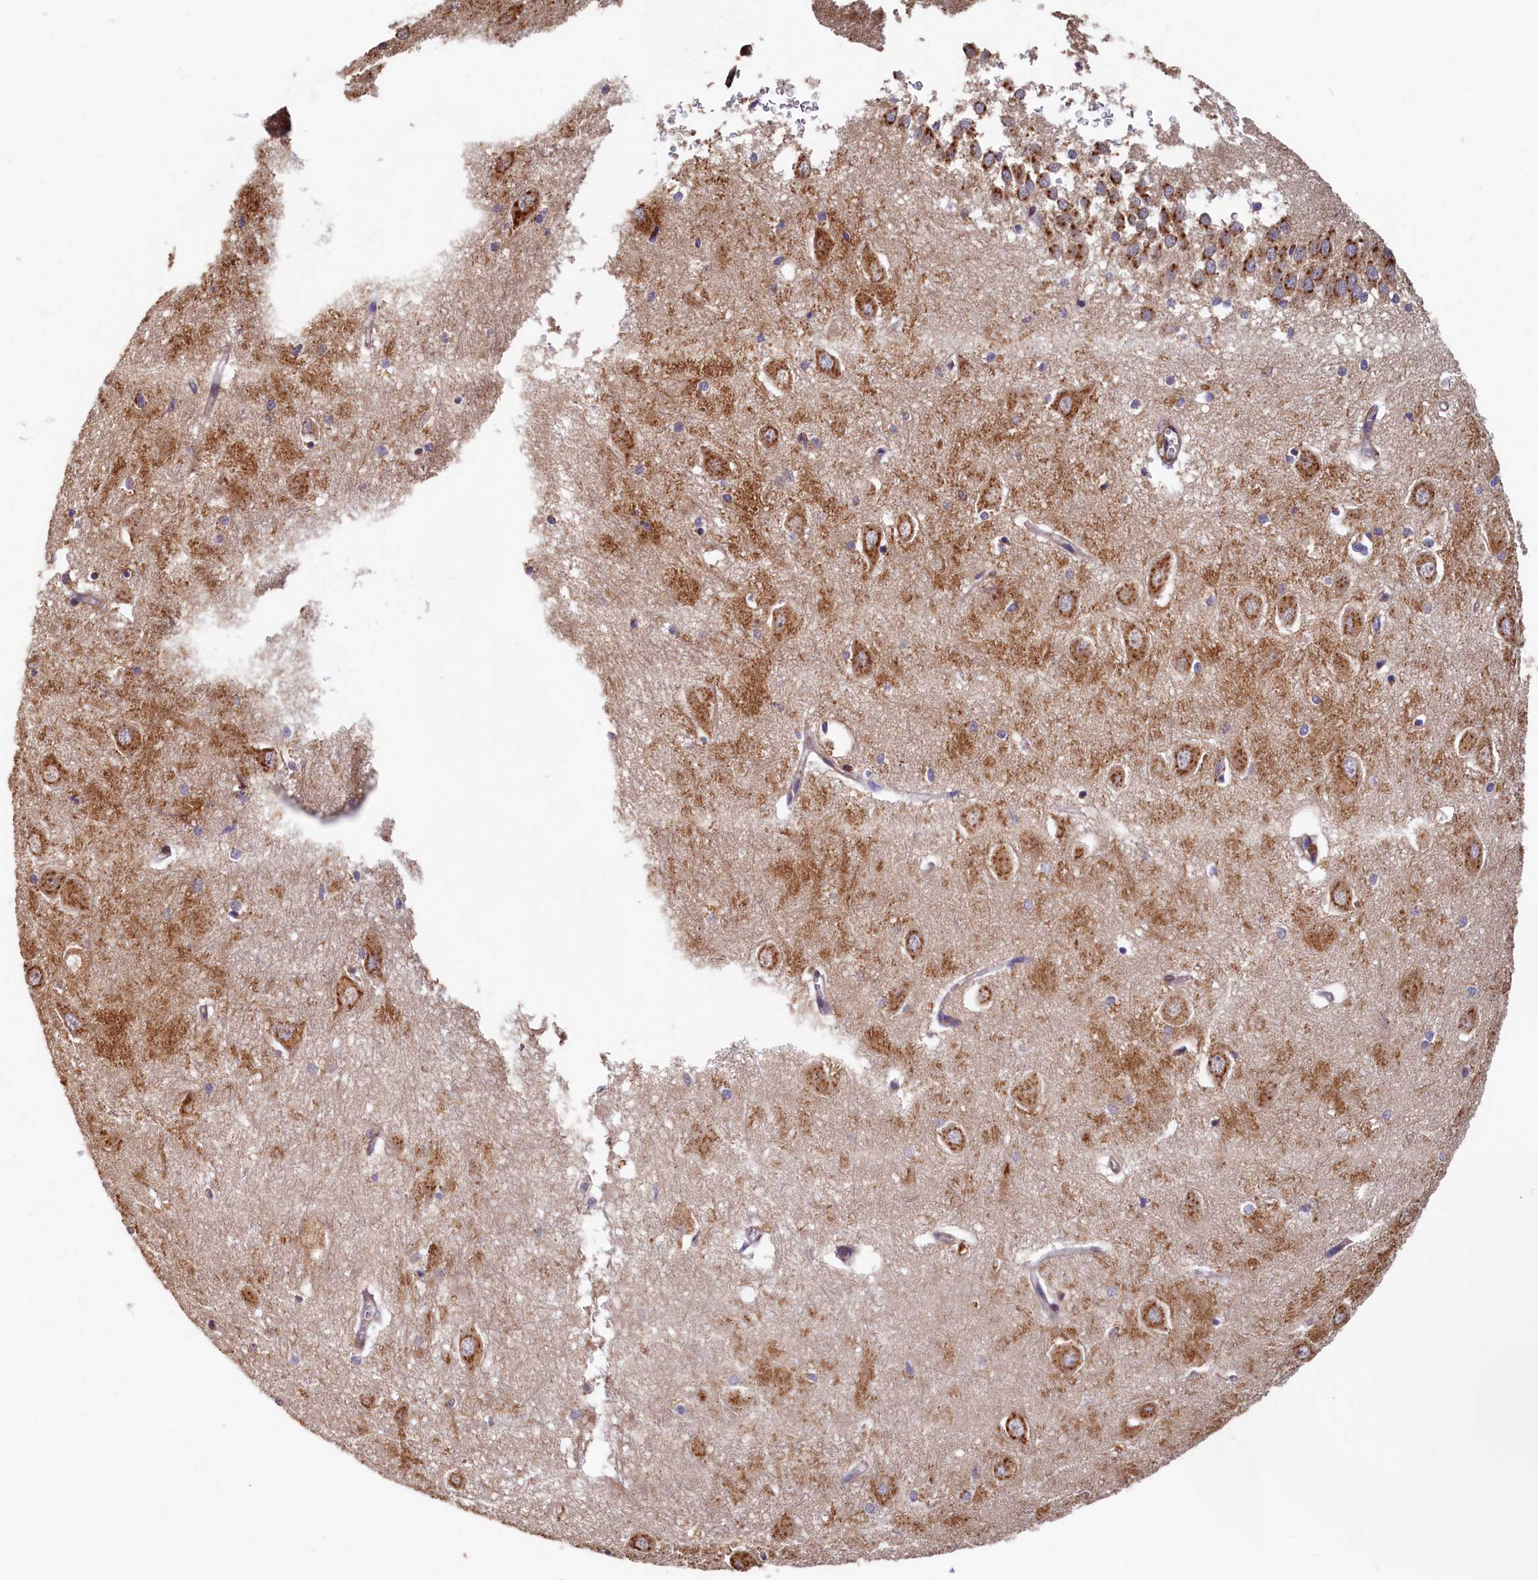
{"staining": {"intensity": "weak", "quantity": "25%-75%", "location": "cytoplasmic/membranous"}, "tissue": "hippocampus", "cell_type": "Glial cells", "image_type": "normal", "snomed": [{"axis": "morphology", "description": "Normal tissue, NOS"}, {"axis": "topography", "description": "Hippocampus"}], "caption": "The histopathology image displays staining of unremarkable hippocampus, revealing weak cytoplasmic/membranous protein positivity (brown color) within glial cells.", "gene": "TMEM181", "patient": {"sex": "female", "age": 64}}